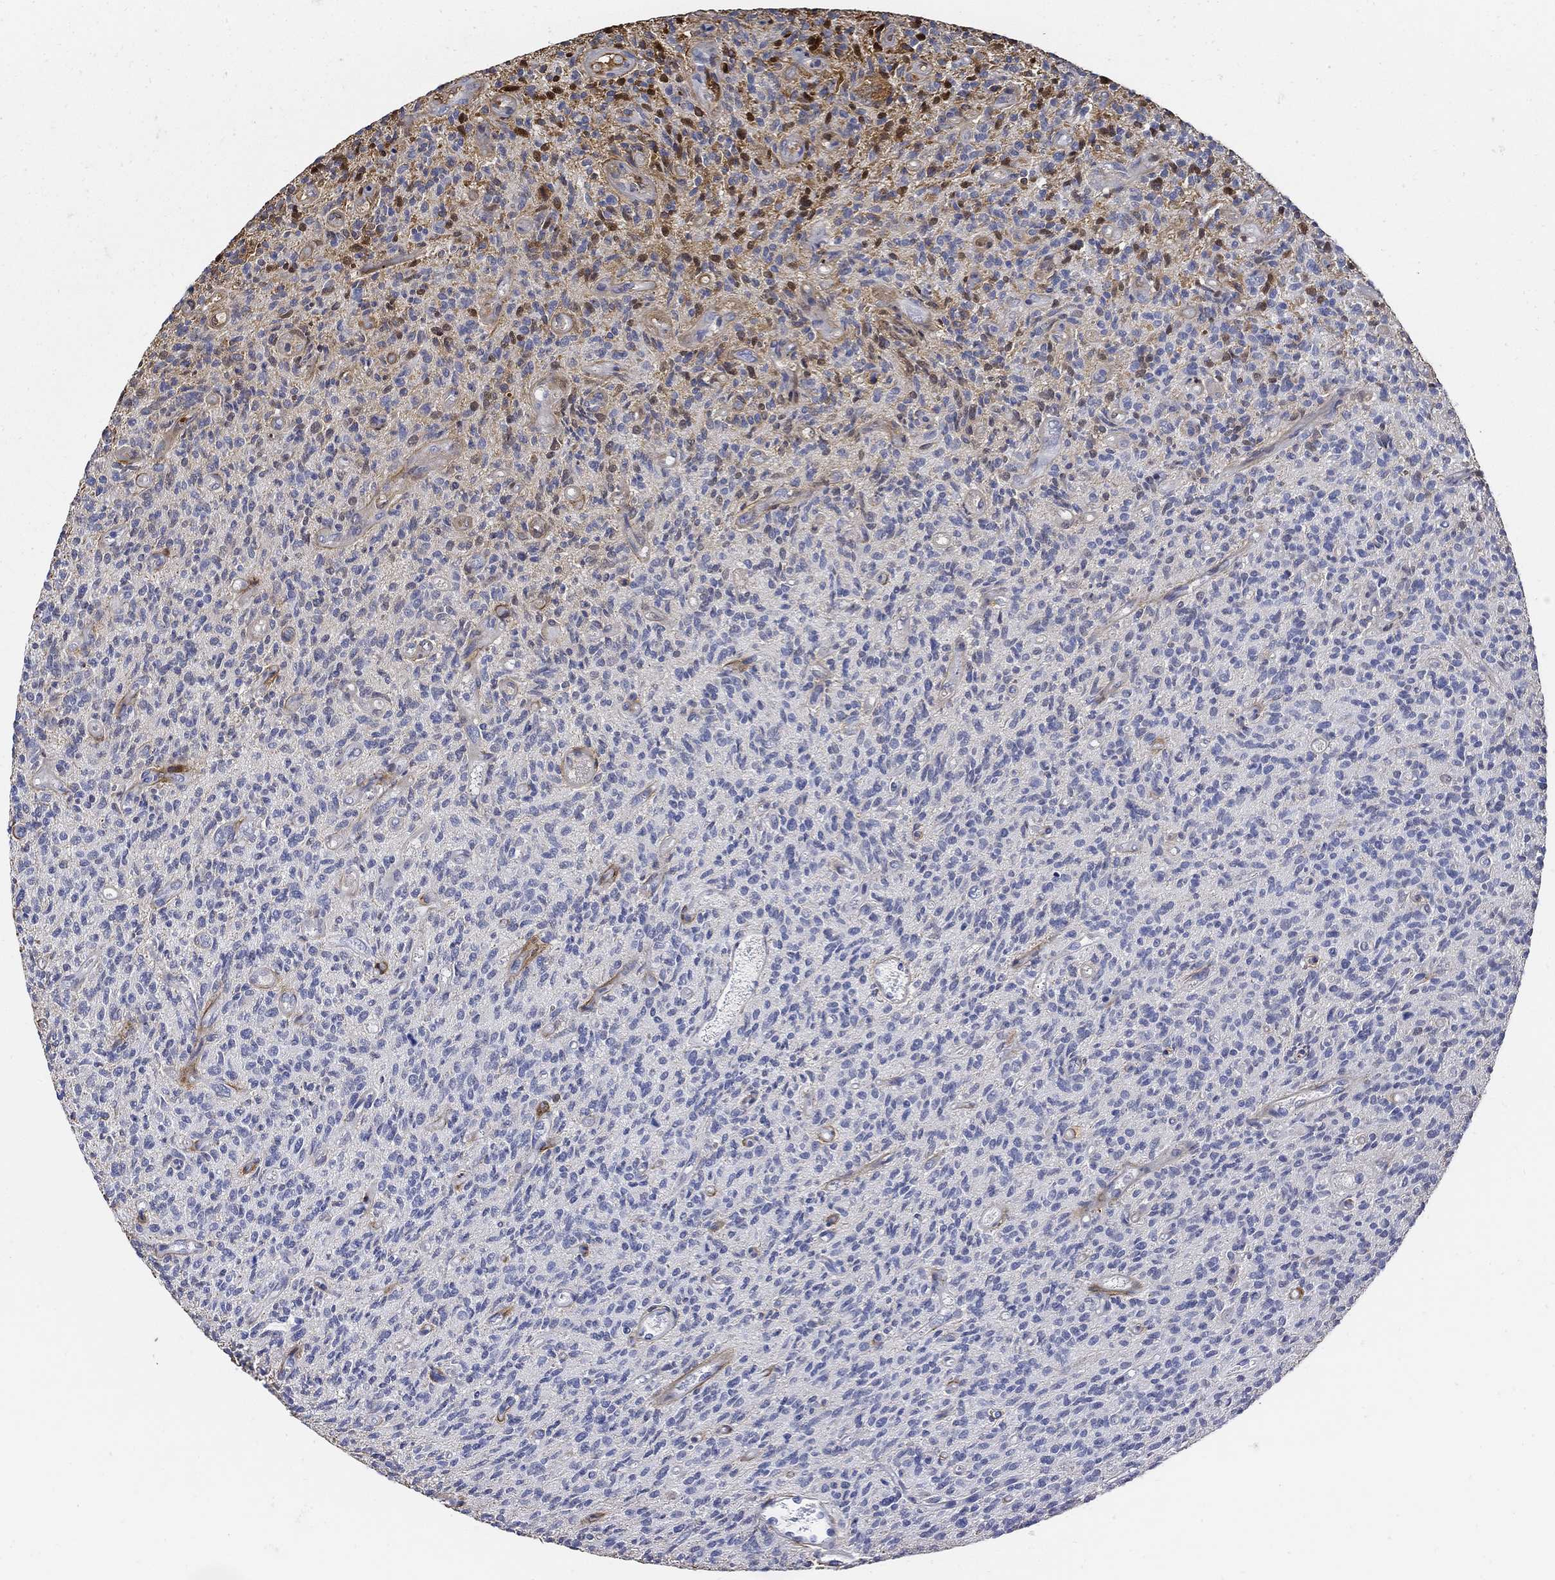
{"staining": {"intensity": "negative", "quantity": "none", "location": "none"}, "tissue": "glioma", "cell_type": "Tumor cells", "image_type": "cancer", "snomed": [{"axis": "morphology", "description": "Glioma, malignant, High grade"}, {"axis": "topography", "description": "Brain"}], "caption": "DAB (3,3'-diaminobenzidine) immunohistochemical staining of malignant high-grade glioma reveals no significant positivity in tumor cells.", "gene": "TGFBI", "patient": {"sex": "male", "age": 64}}